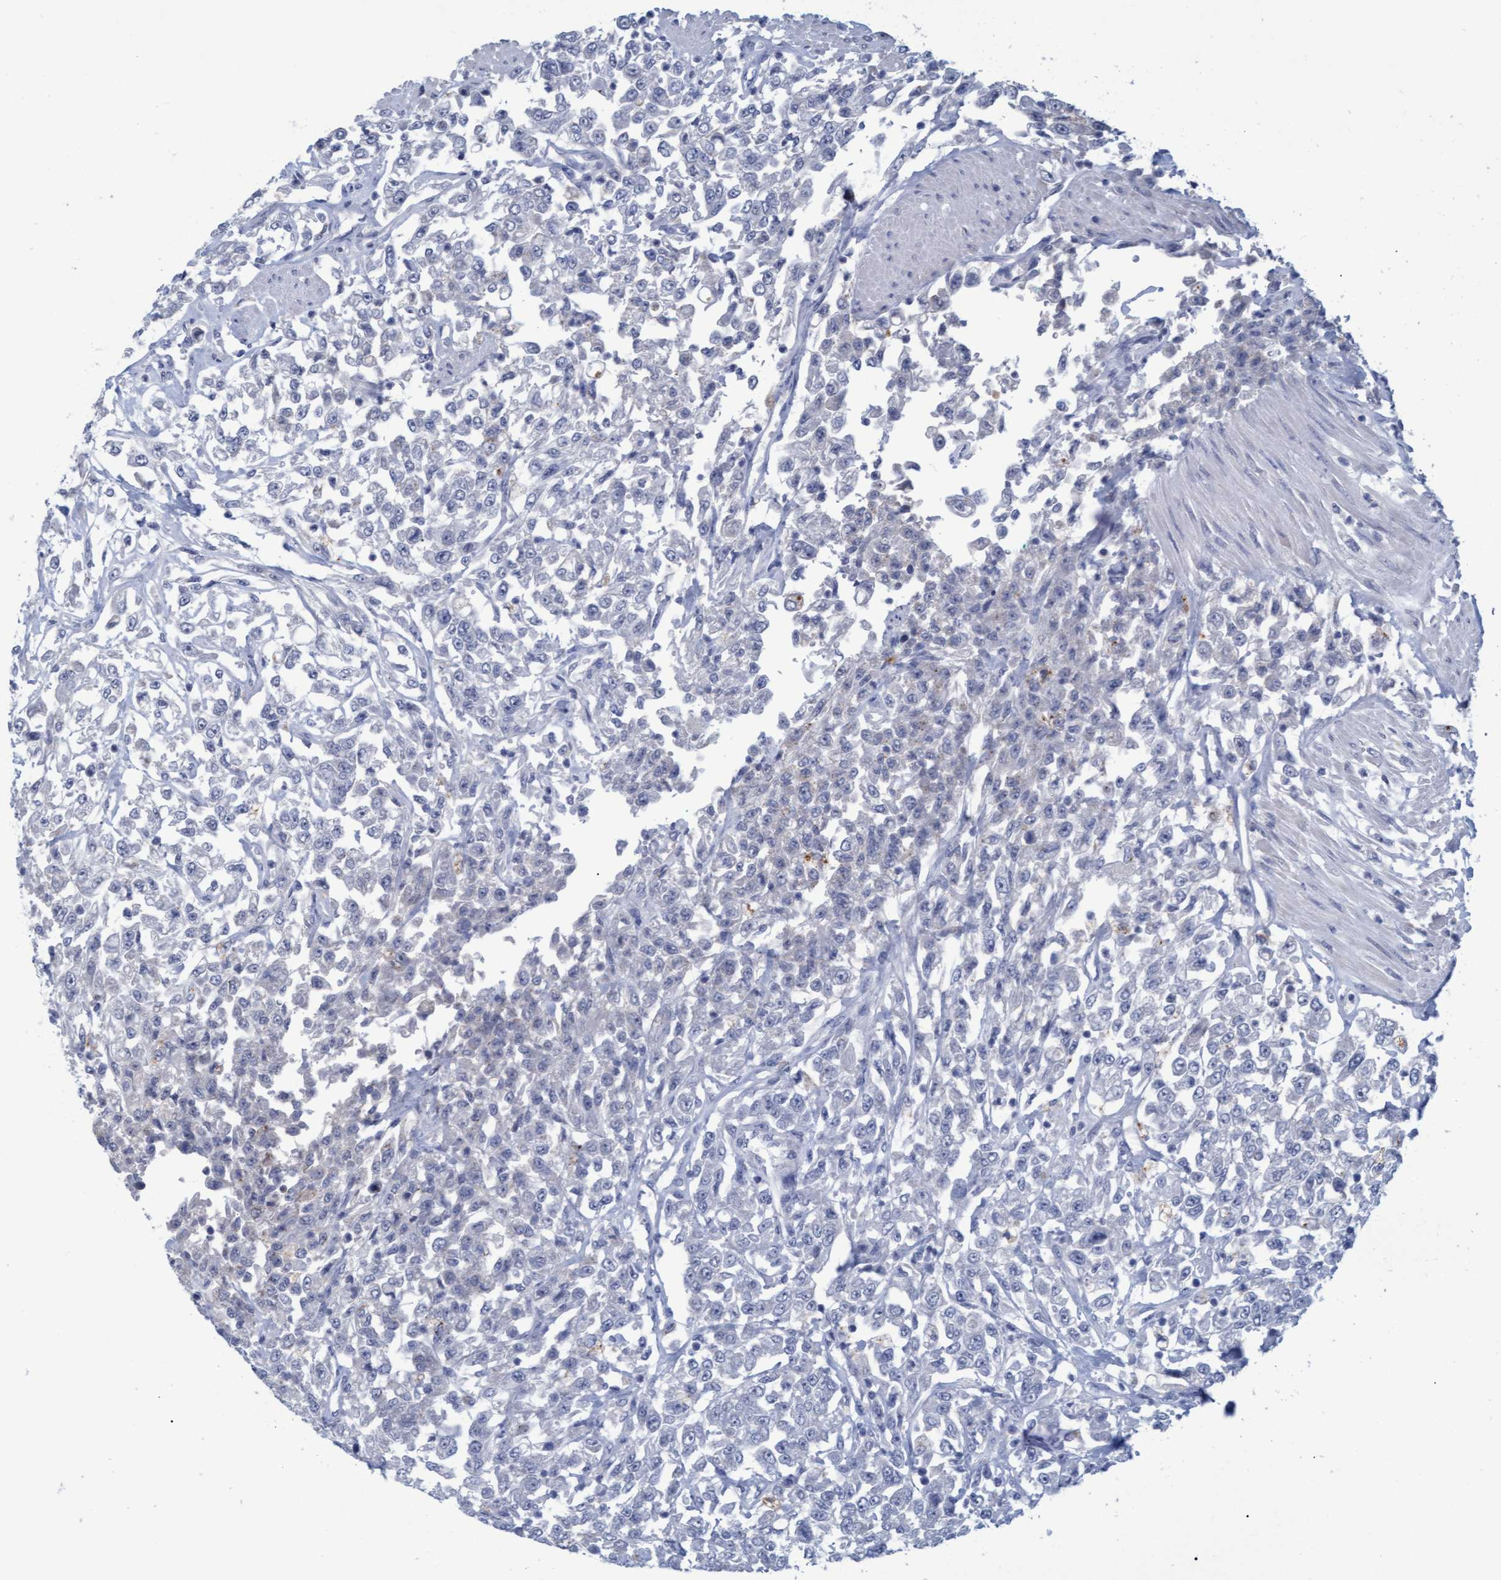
{"staining": {"intensity": "negative", "quantity": "none", "location": "none"}, "tissue": "urothelial cancer", "cell_type": "Tumor cells", "image_type": "cancer", "snomed": [{"axis": "morphology", "description": "Urothelial carcinoma, High grade"}, {"axis": "topography", "description": "Urinary bladder"}], "caption": "Immunohistochemical staining of human urothelial carcinoma (high-grade) shows no significant positivity in tumor cells. Nuclei are stained in blue.", "gene": "PROCA1", "patient": {"sex": "male", "age": 46}}